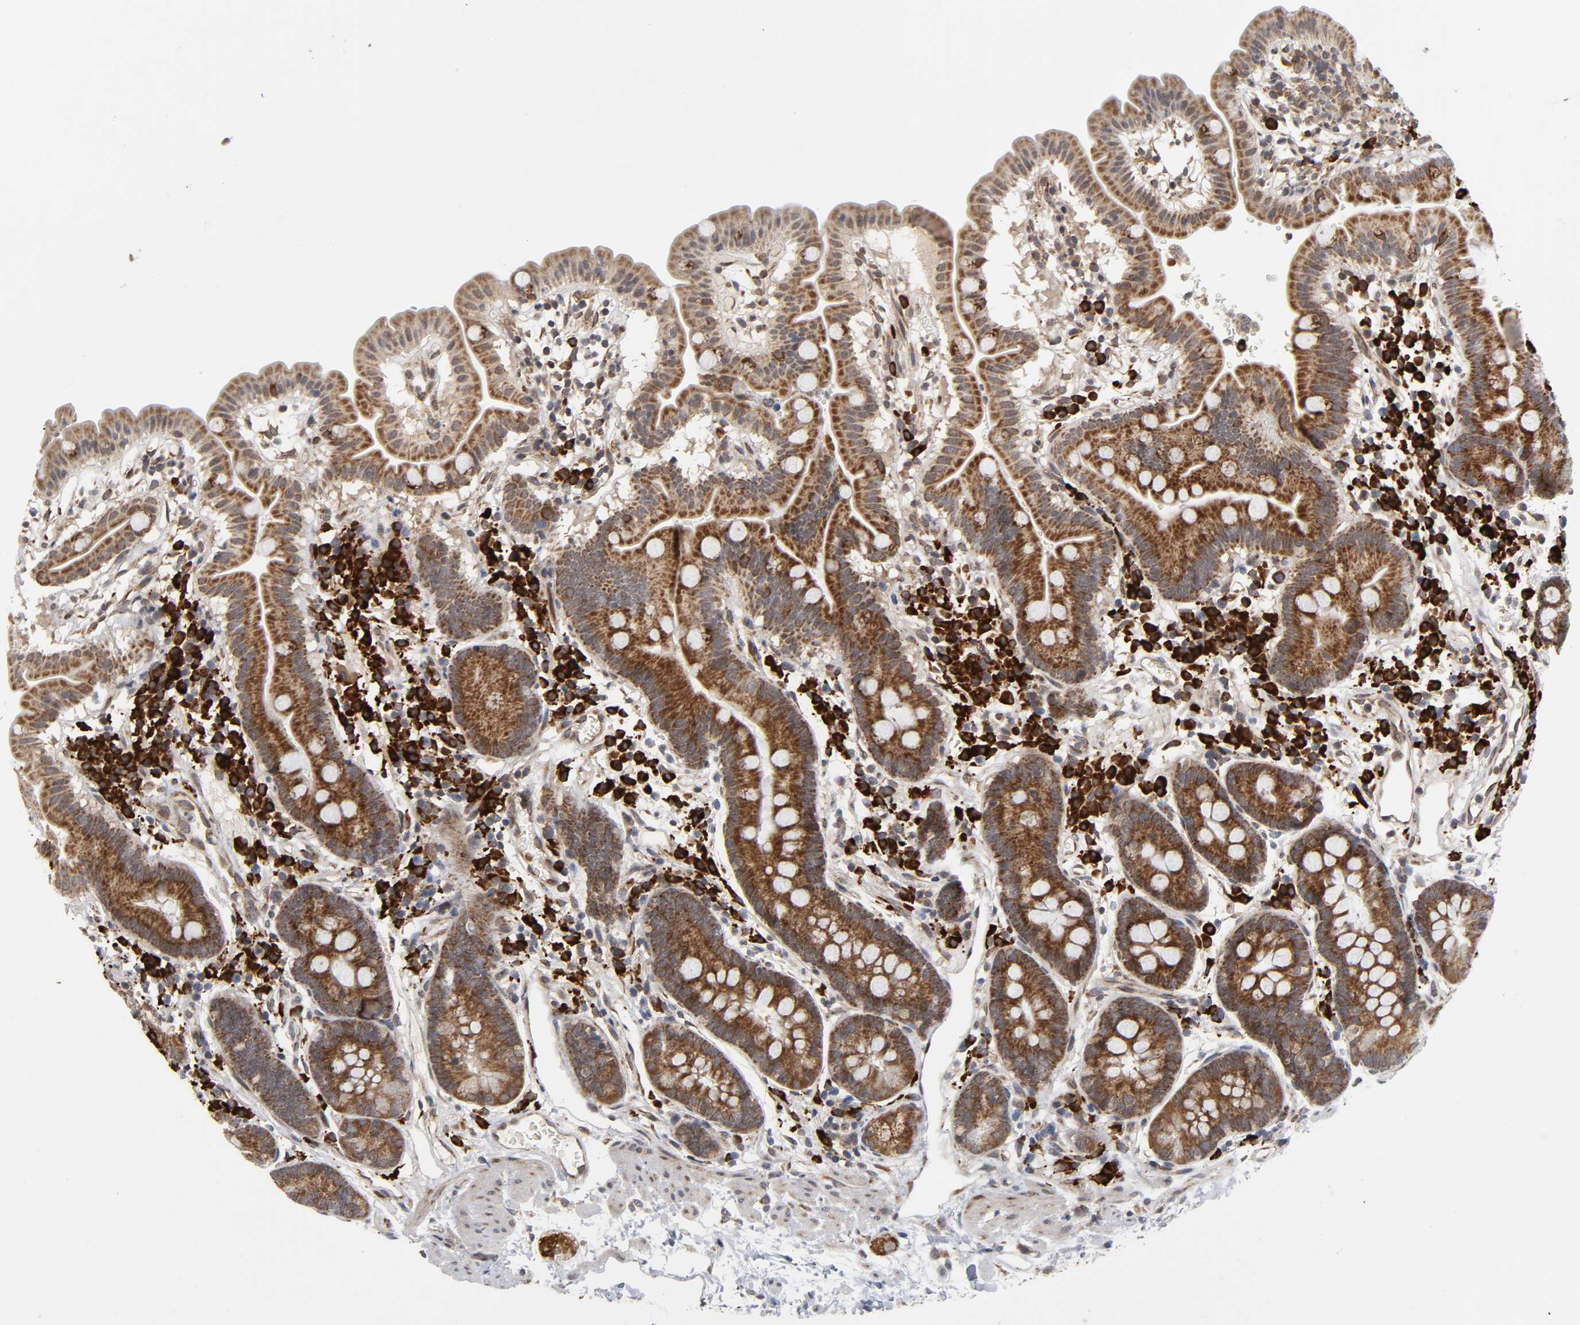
{"staining": {"intensity": "moderate", "quantity": ">75%", "location": "cytoplasmic/membranous"}, "tissue": "duodenum", "cell_type": "Glandular cells", "image_type": "normal", "snomed": [{"axis": "morphology", "description": "Normal tissue, NOS"}, {"axis": "topography", "description": "Duodenum"}], "caption": "Protein analysis of normal duodenum shows moderate cytoplasmic/membranous expression in approximately >75% of glandular cells. (DAB (3,3'-diaminobenzidine) IHC, brown staining for protein, blue staining for nuclei).", "gene": "SLC30A9", "patient": {"sex": "male", "age": 50}}